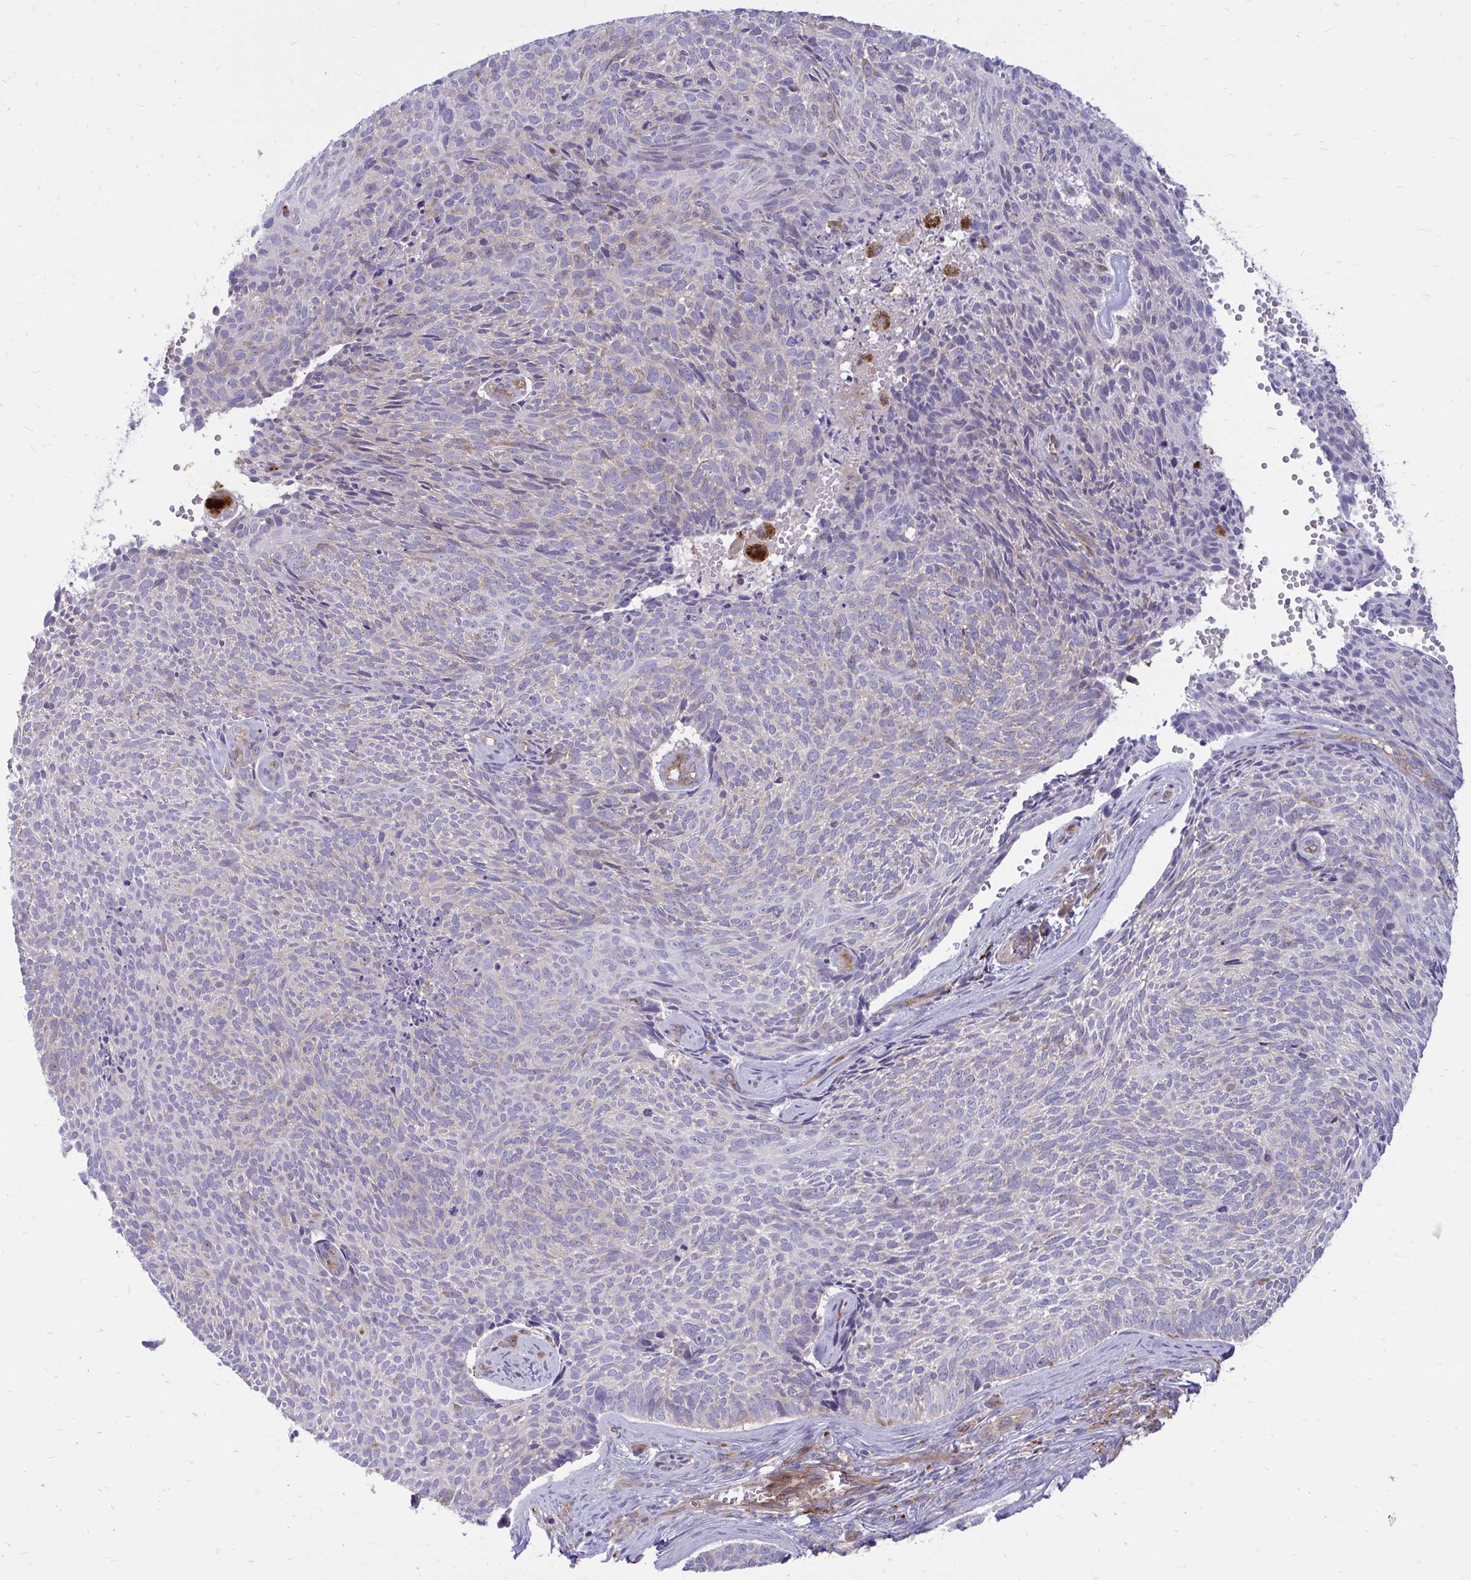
{"staining": {"intensity": "negative", "quantity": "none", "location": "none"}, "tissue": "skin cancer", "cell_type": "Tumor cells", "image_type": "cancer", "snomed": [{"axis": "morphology", "description": "Basal cell carcinoma"}, {"axis": "topography", "description": "Skin"}], "caption": "DAB (3,3'-diaminobenzidine) immunohistochemical staining of basal cell carcinoma (skin) shows no significant positivity in tumor cells.", "gene": "ASAP1", "patient": {"sex": "female", "age": 80}}